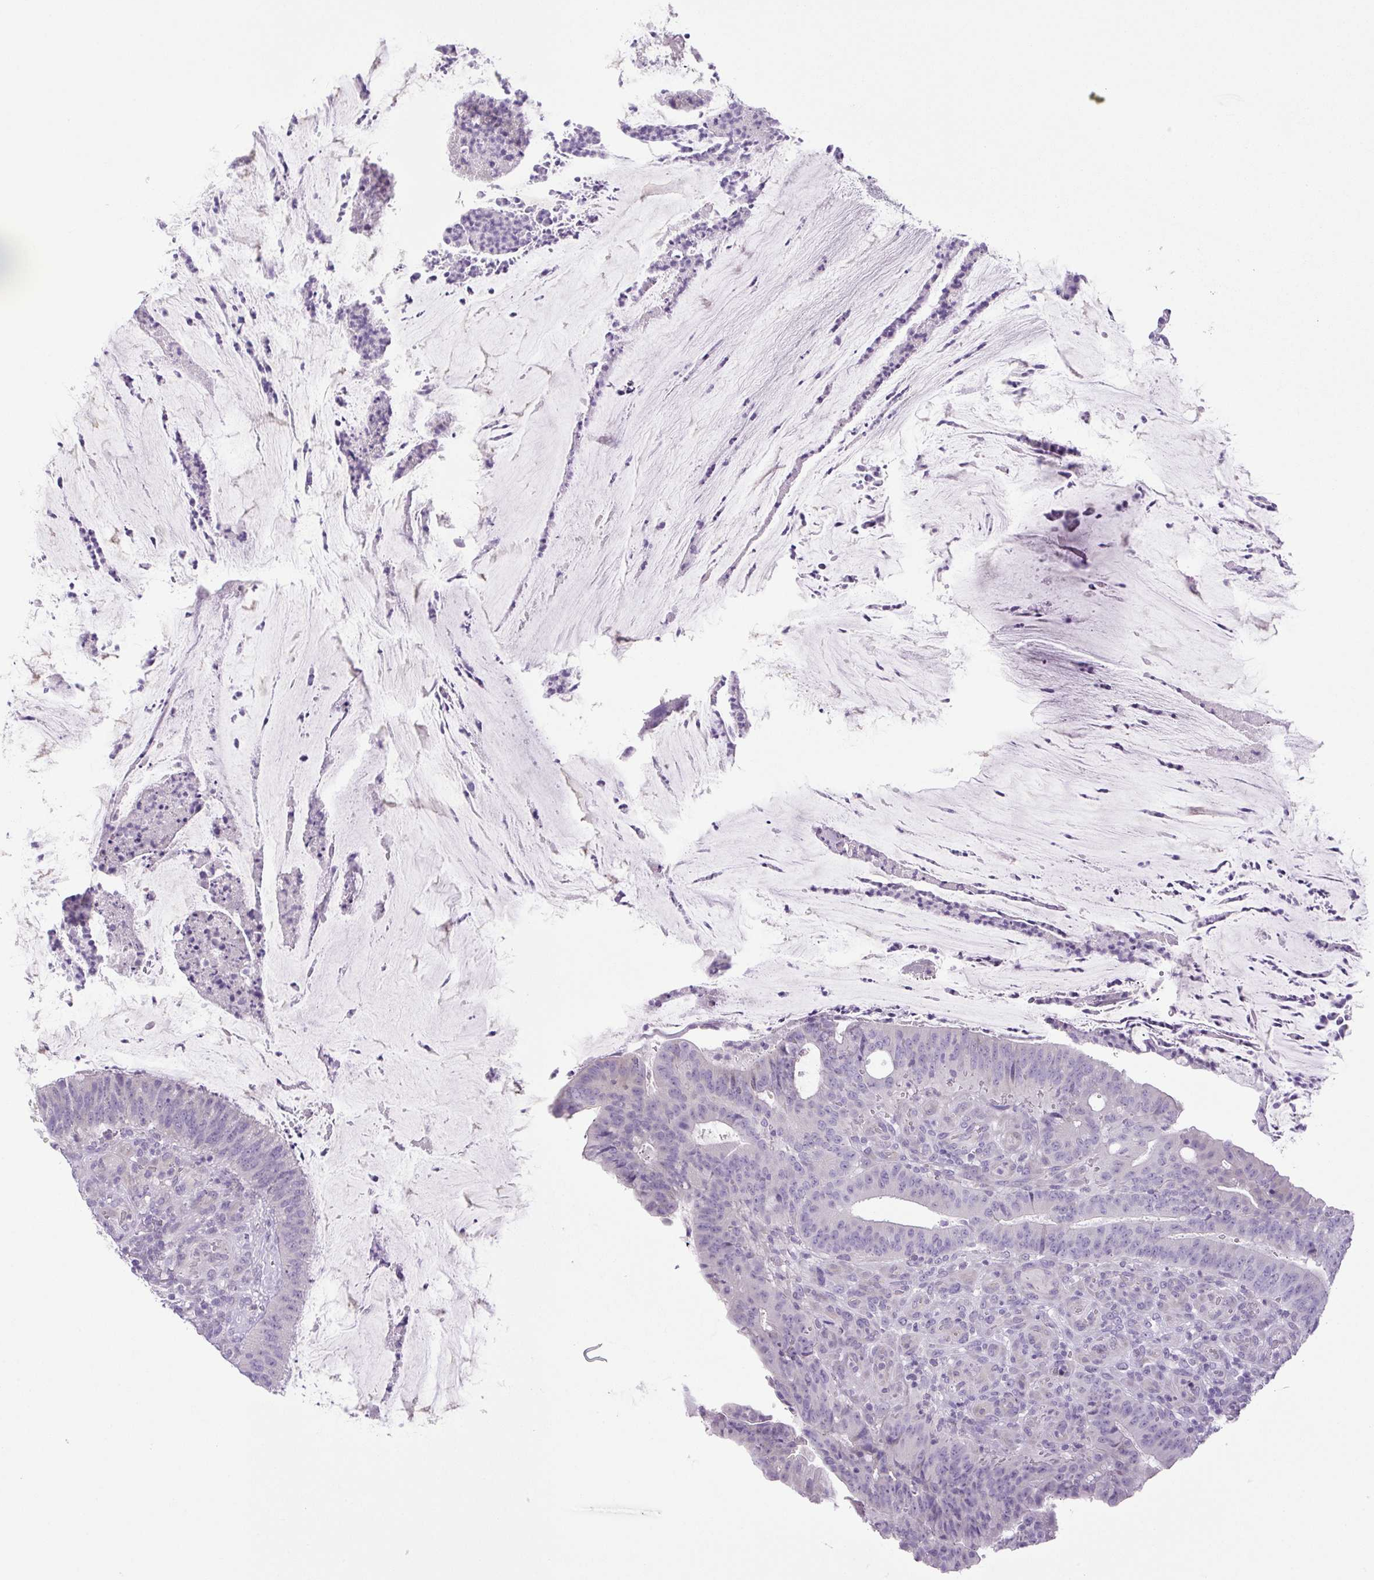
{"staining": {"intensity": "negative", "quantity": "none", "location": "none"}, "tissue": "colorectal cancer", "cell_type": "Tumor cells", "image_type": "cancer", "snomed": [{"axis": "morphology", "description": "Adenocarcinoma, NOS"}, {"axis": "topography", "description": "Colon"}], "caption": "There is no significant staining in tumor cells of colorectal cancer.", "gene": "PAPPA2", "patient": {"sex": "female", "age": 43}}